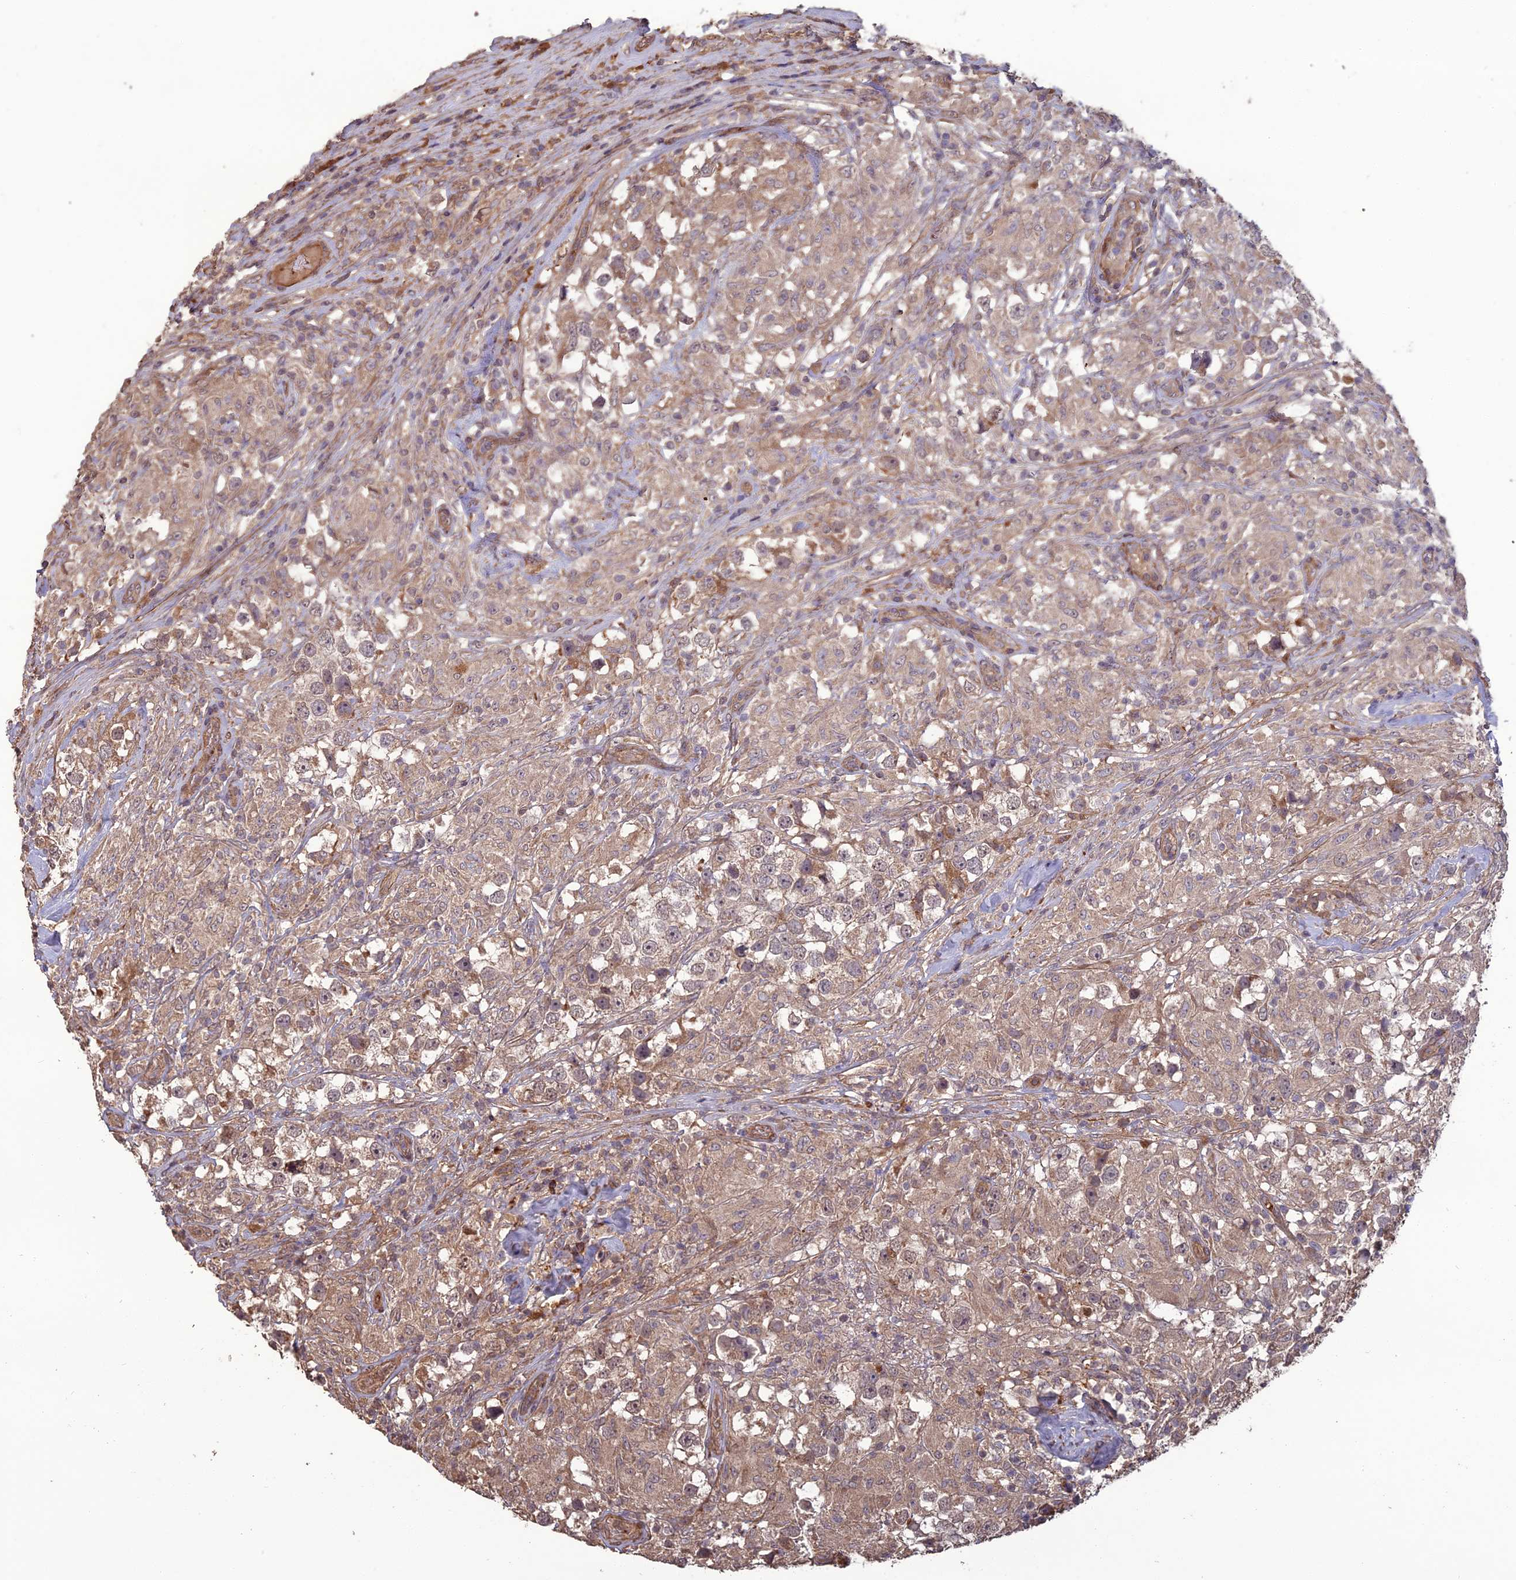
{"staining": {"intensity": "weak", "quantity": ">75%", "location": "cytoplasmic/membranous"}, "tissue": "testis cancer", "cell_type": "Tumor cells", "image_type": "cancer", "snomed": [{"axis": "morphology", "description": "Seminoma, NOS"}, {"axis": "topography", "description": "Testis"}], "caption": "Weak cytoplasmic/membranous expression is identified in about >75% of tumor cells in testis cancer (seminoma).", "gene": "ATP6V0A2", "patient": {"sex": "male", "age": 46}}